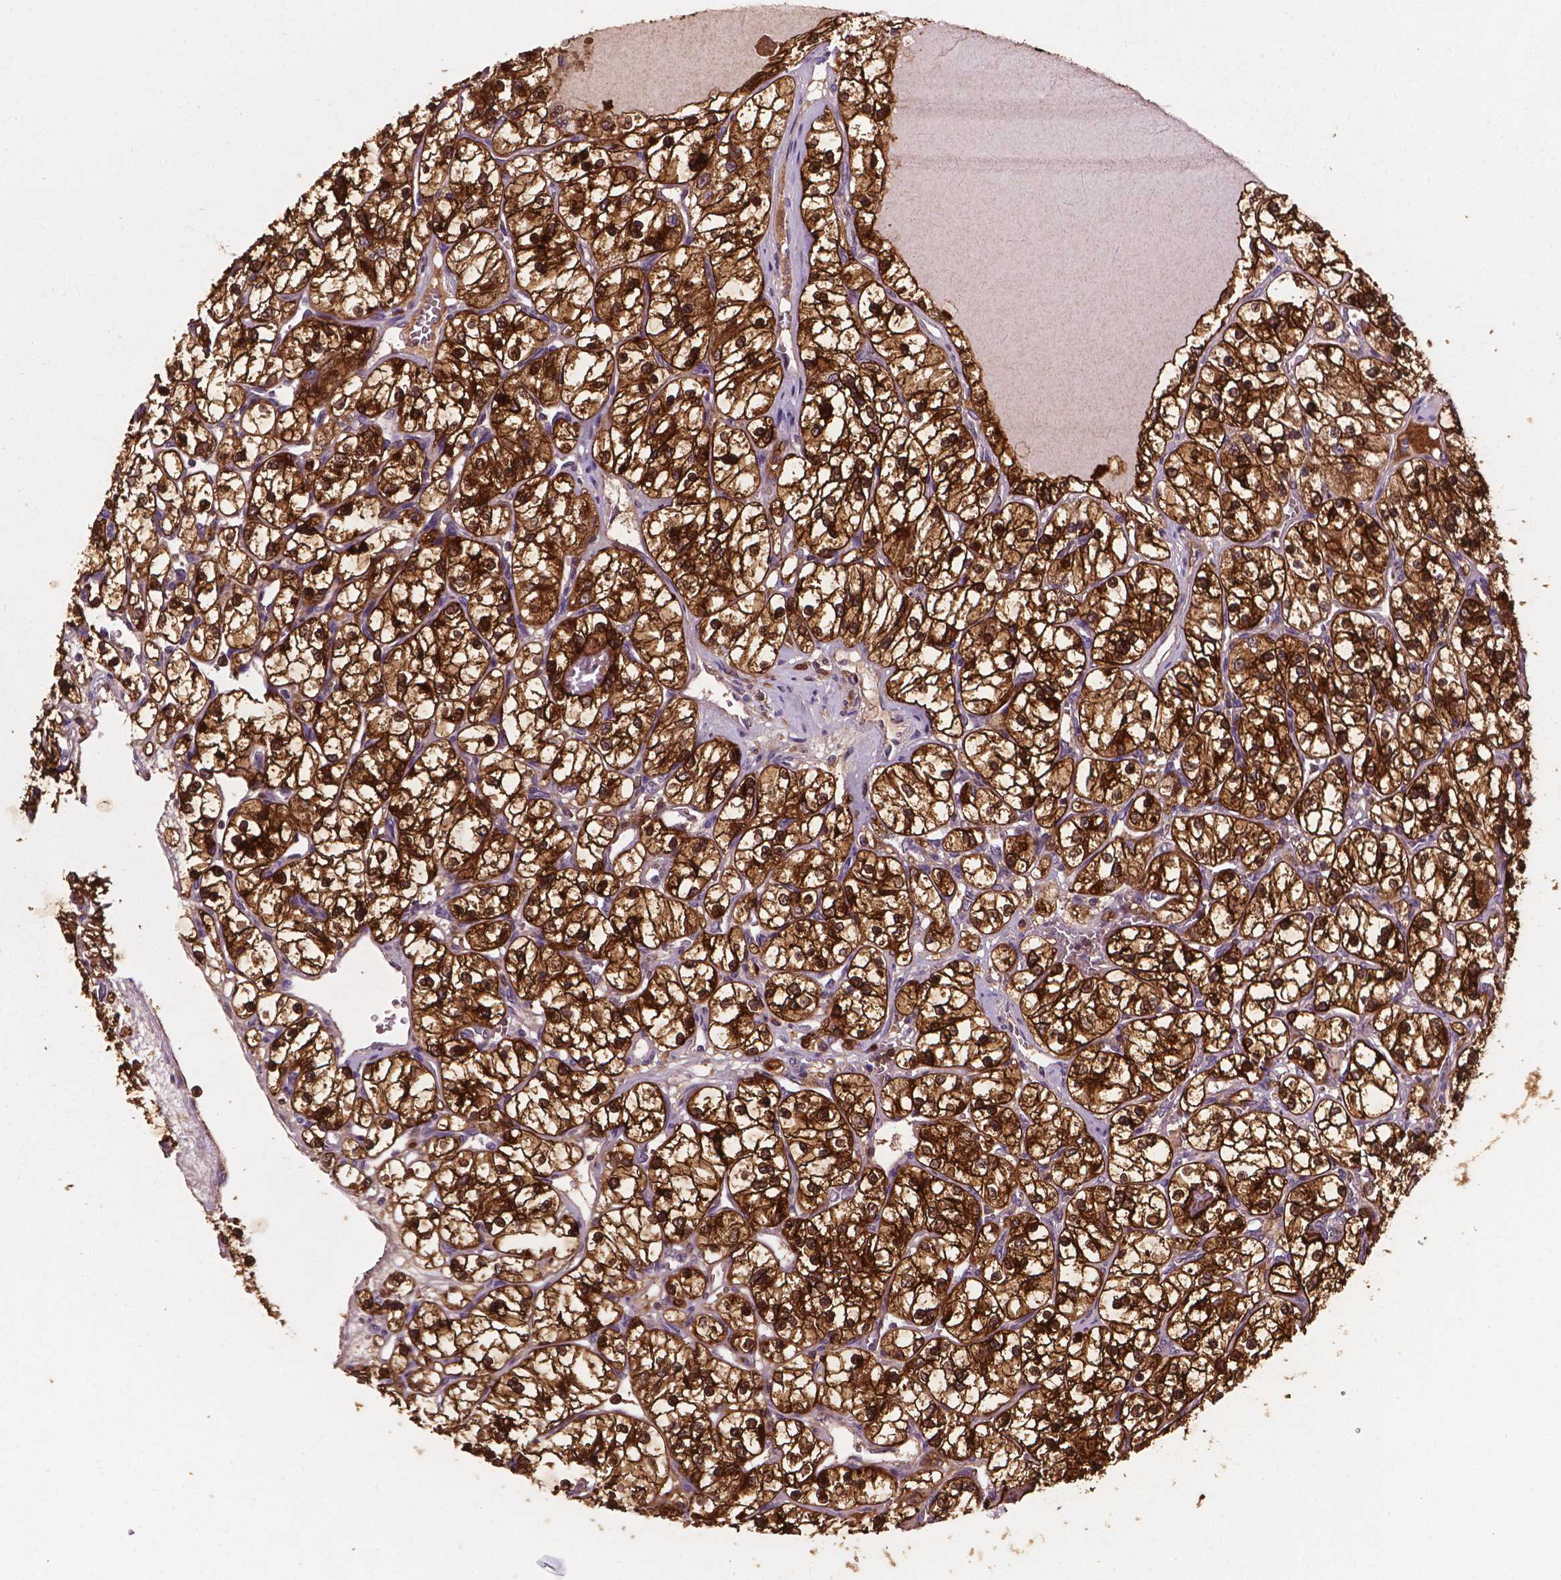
{"staining": {"intensity": "strong", "quantity": ">75%", "location": "cytoplasmic/membranous"}, "tissue": "renal cancer", "cell_type": "Tumor cells", "image_type": "cancer", "snomed": [{"axis": "morphology", "description": "Adenocarcinoma, NOS"}, {"axis": "topography", "description": "Kidney"}], "caption": "High-magnification brightfield microscopy of renal cancer stained with DAB (brown) and counterstained with hematoxylin (blue). tumor cells exhibit strong cytoplasmic/membranous staining is identified in about>75% of cells.", "gene": "SMAD3", "patient": {"sex": "female", "age": 69}}